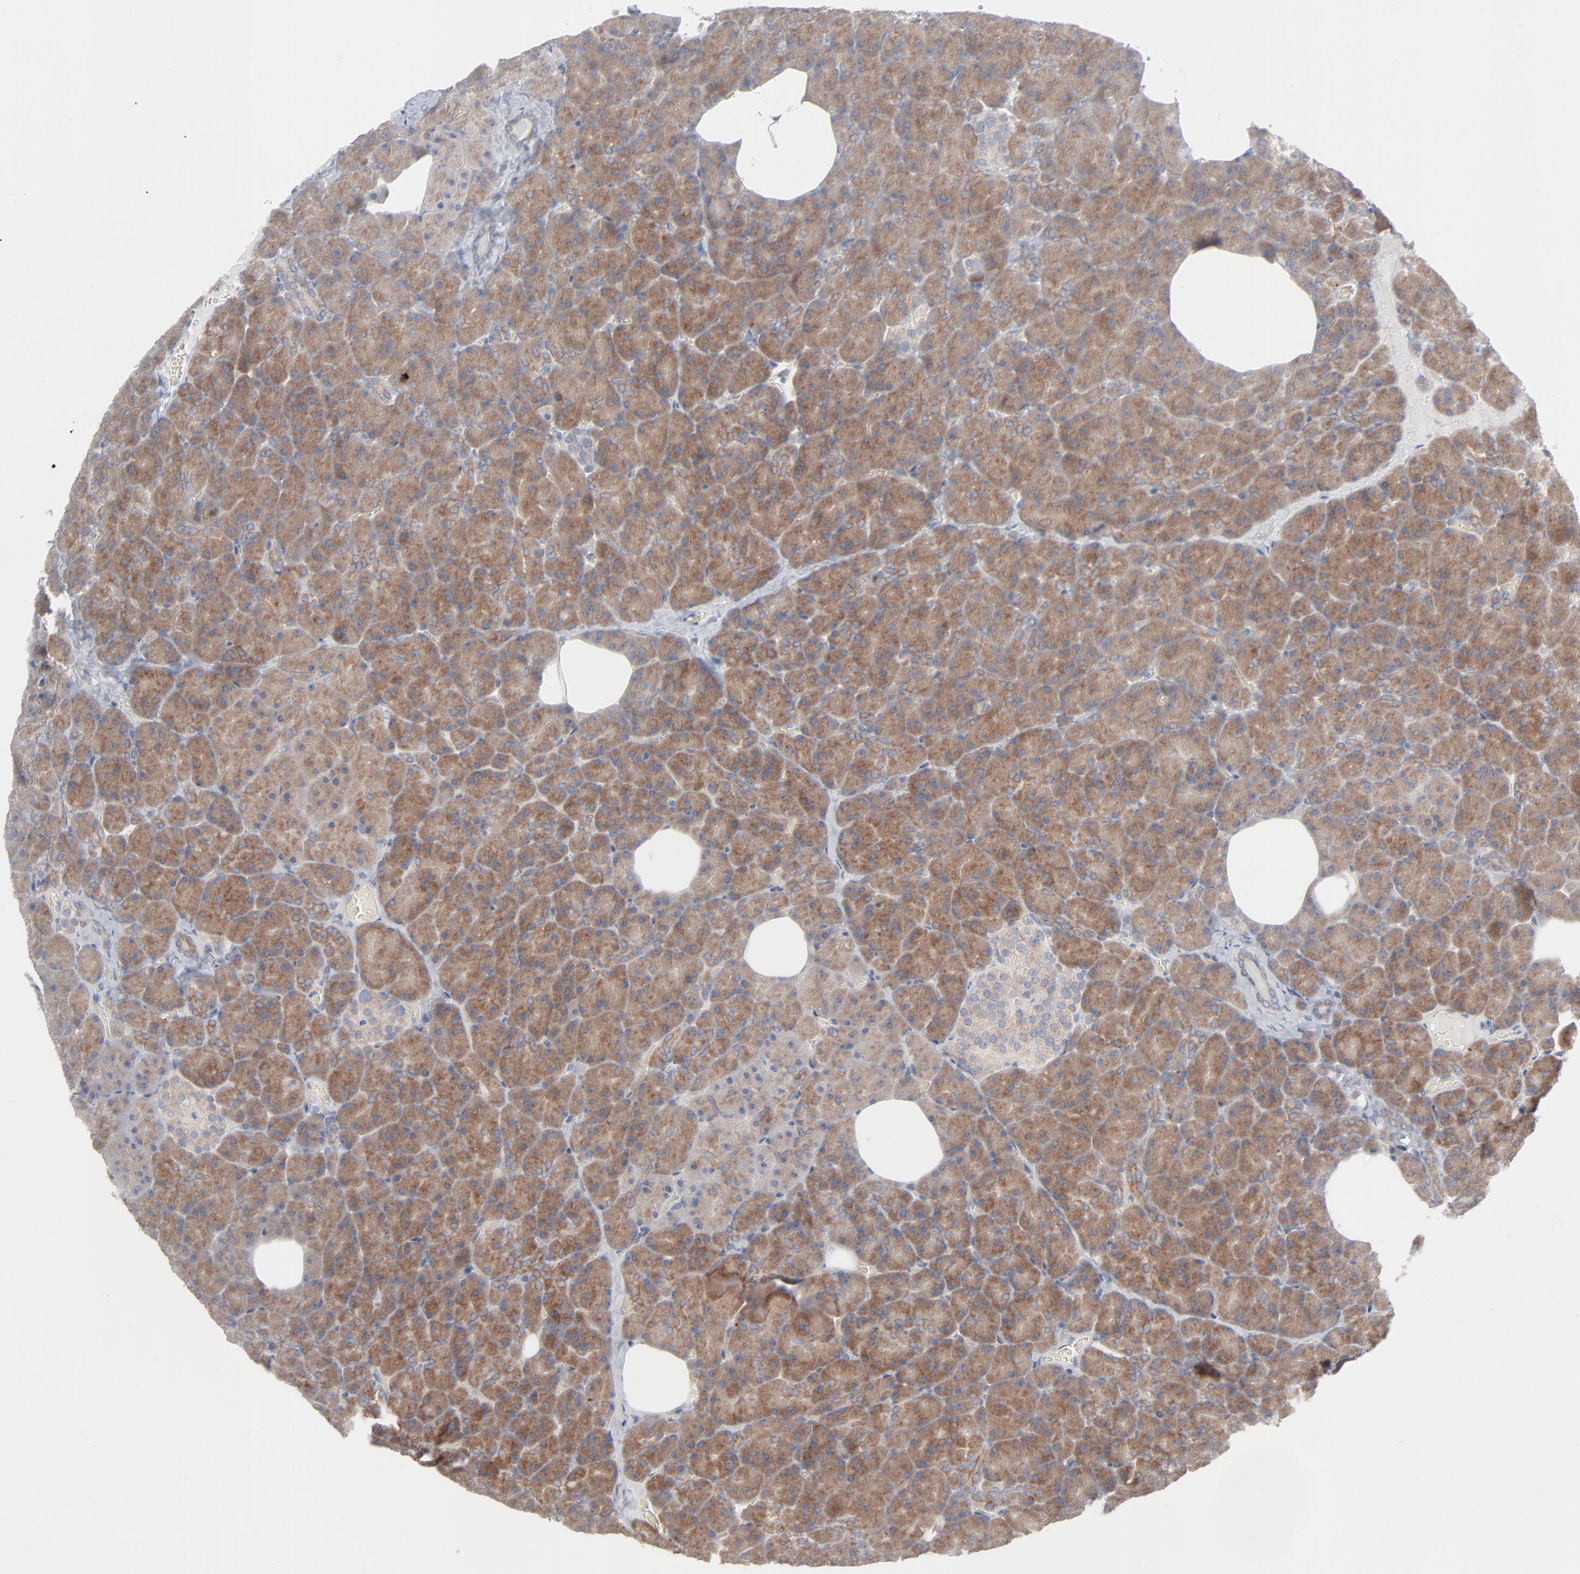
{"staining": {"intensity": "moderate", "quantity": ">75%", "location": "cytoplasmic/membranous"}, "tissue": "pancreas", "cell_type": "Exocrine glandular cells", "image_type": "normal", "snomed": [{"axis": "morphology", "description": "Normal tissue, NOS"}, {"axis": "topography", "description": "Pancreas"}], "caption": "Immunohistochemistry (IHC) image of normal human pancreas stained for a protein (brown), which exhibits medium levels of moderate cytoplasmic/membranous staining in about >75% of exocrine glandular cells.", "gene": "KDSR", "patient": {"sex": "female", "age": 35}}